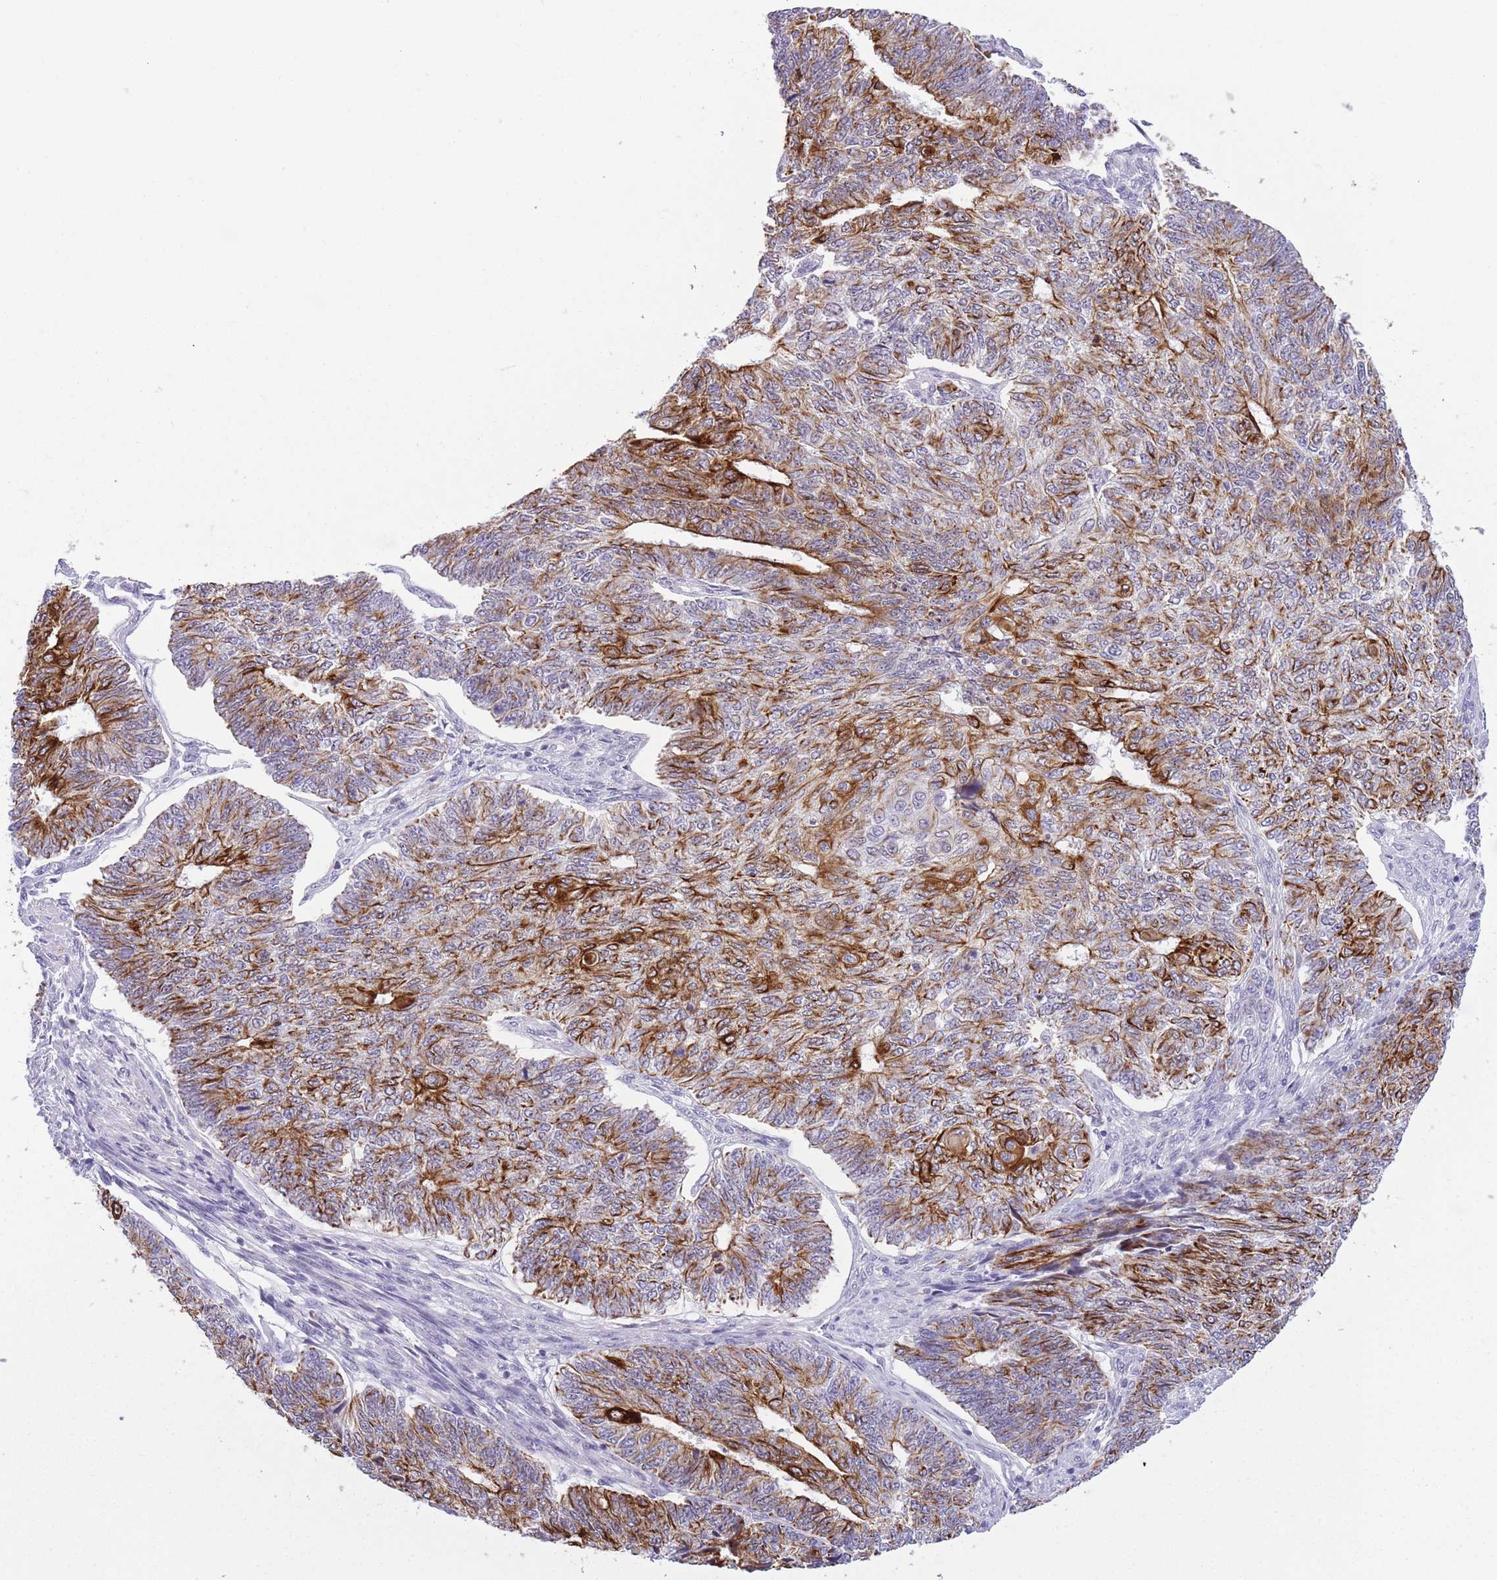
{"staining": {"intensity": "strong", "quantity": "25%-75%", "location": "cytoplasmic/membranous"}, "tissue": "endometrial cancer", "cell_type": "Tumor cells", "image_type": "cancer", "snomed": [{"axis": "morphology", "description": "Adenocarcinoma, NOS"}, {"axis": "topography", "description": "Endometrium"}], "caption": "Immunohistochemistry (IHC) micrograph of neoplastic tissue: human adenocarcinoma (endometrial) stained using immunohistochemistry reveals high levels of strong protein expression localized specifically in the cytoplasmic/membranous of tumor cells, appearing as a cytoplasmic/membranous brown color.", "gene": "RADX", "patient": {"sex": "female", "age": 32}}